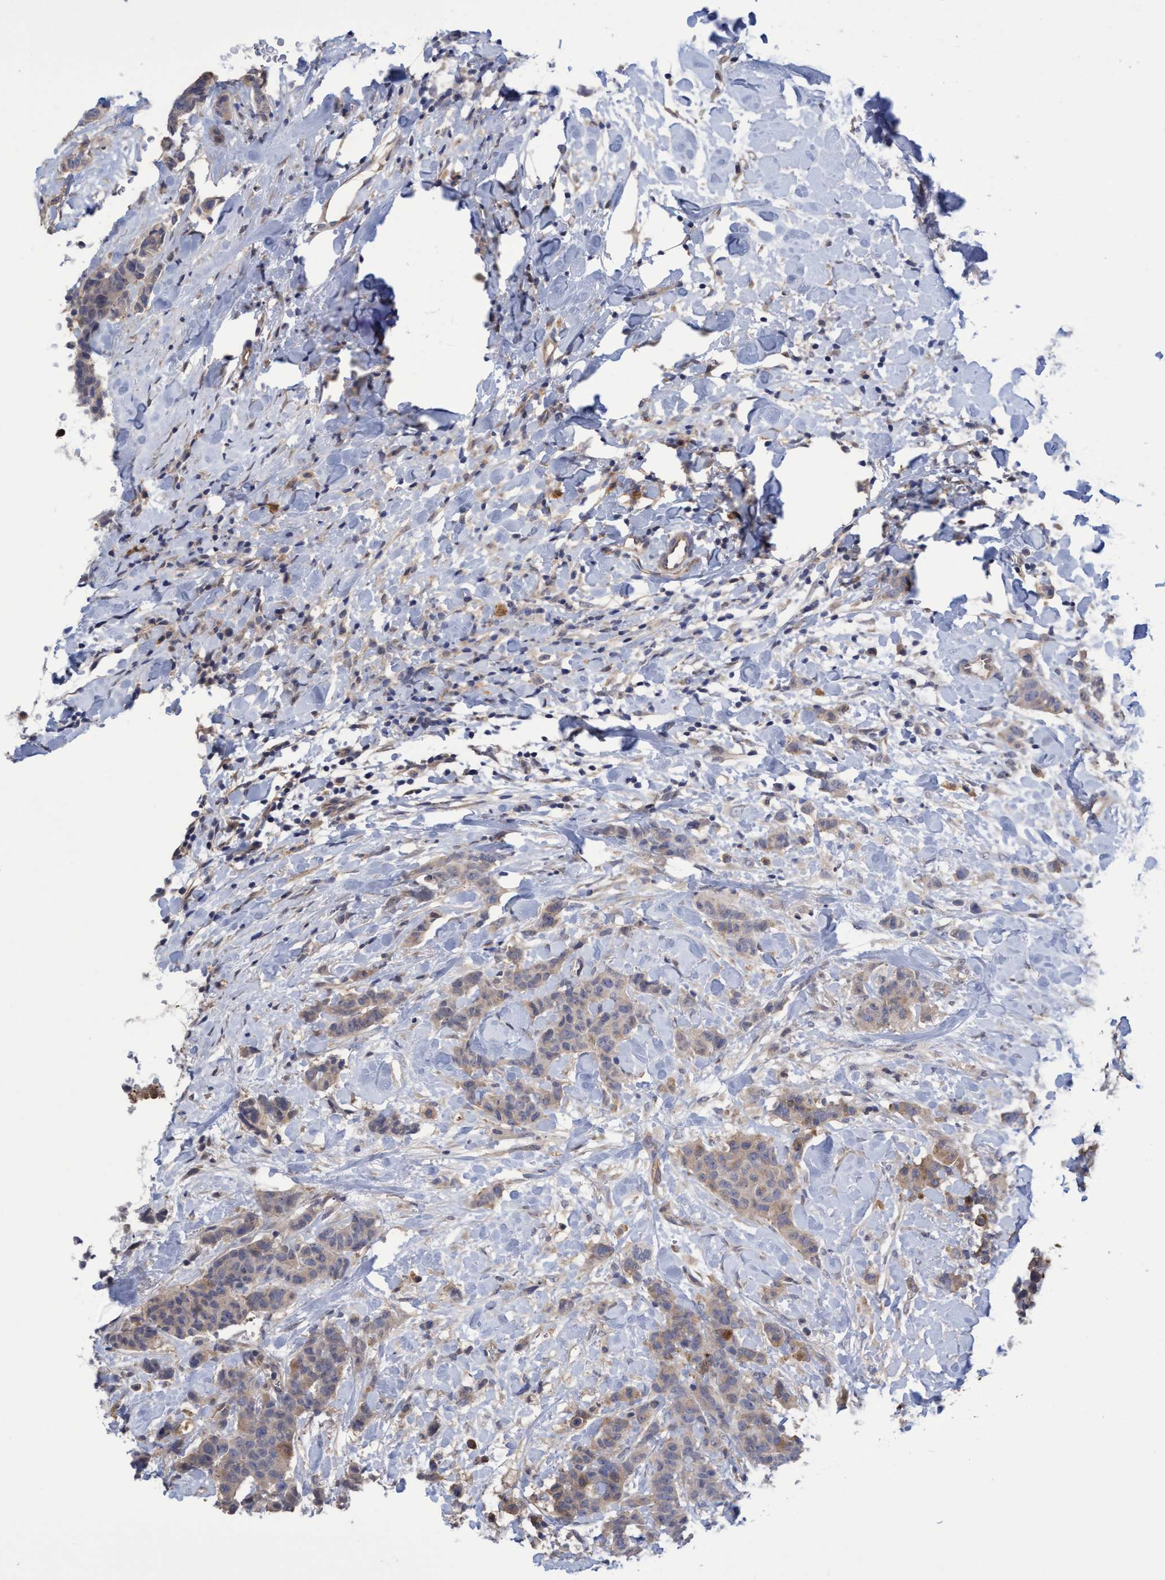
{"staining": {"intensity": "weak", "quantity": "25%-75%", "location": "cytoplasmic/membranous"}, "tissue": "breast cancer", "cell_type": "Tumor cells", "image_type": "cancer", "snomed": [{"axis": "morphology", "description": "Normal tissue, NOS"}, {"axis": "morphology", "description": "Duct carcinoma"}, {"axis": "topography", "description": "Breast"}], "caption": "The immunohistochemical stain shows weak cytoplasmic/membranous positivity in tumor cells of intraductal carcinoma (breast) tissue.", "gene": "SEMA4D", "patient": {"sex": "female", "age": 40}}